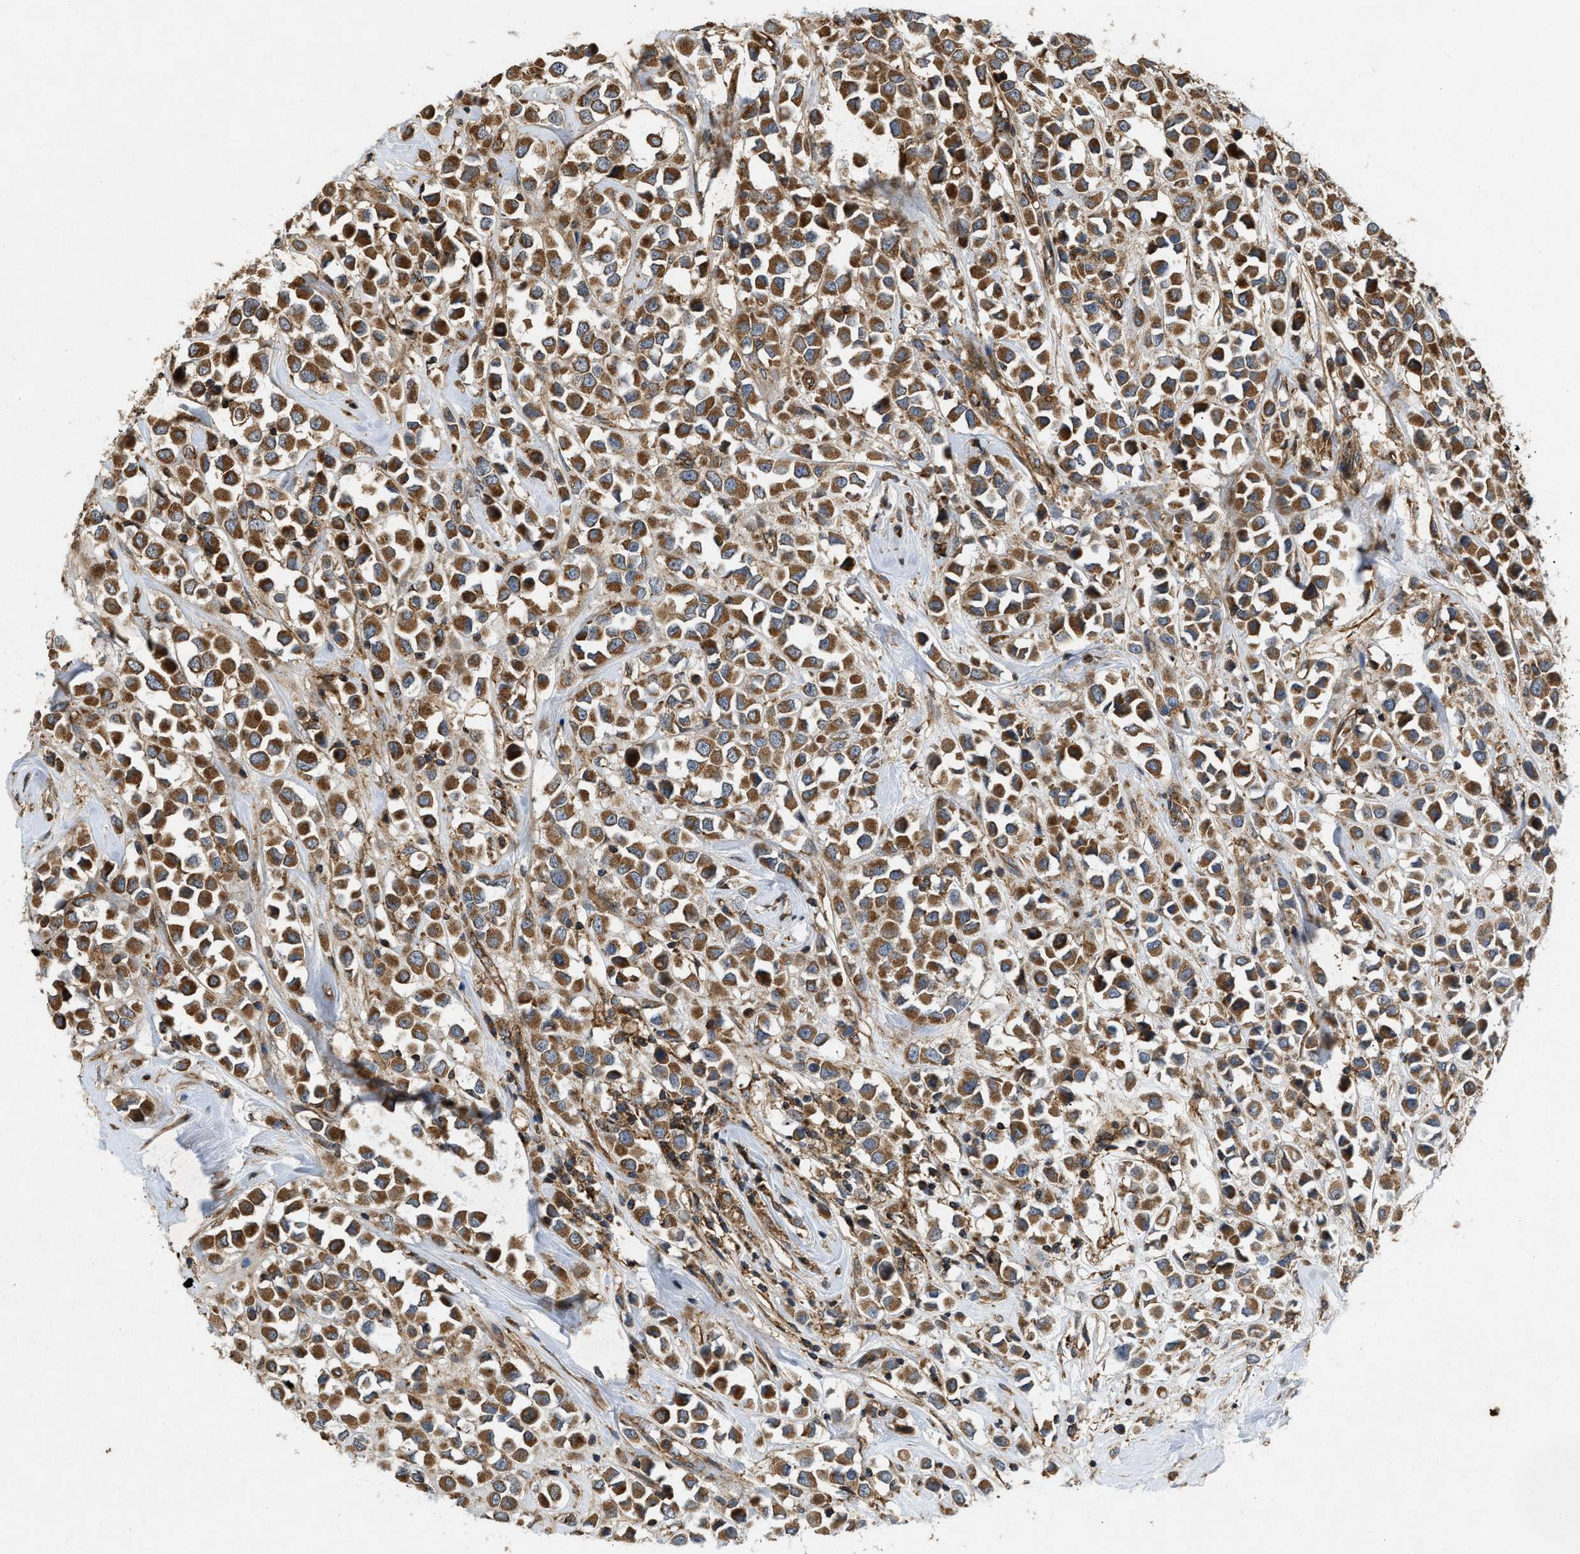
{"staining": {"intensity": "strong", "quantity": ">75%", "location": "cytoplasmic/membranous"}, "tissue": "breast cancer", "cell_type": "Tumor cells", "image_type": "cancer", "snomed": [{"axis": "morphology", "description": "Duct carcinoma"}, {"axis": "topography", "description": "Breast"}], "caption": "Human intraductal carcinoma (breast) stained for a protein (brown) shows strong cytoplasmic/membranous positive positivity in about >75% of tumor cells.", "gene": "GNB4", "patient": {"sex": "female", "age": 61}}